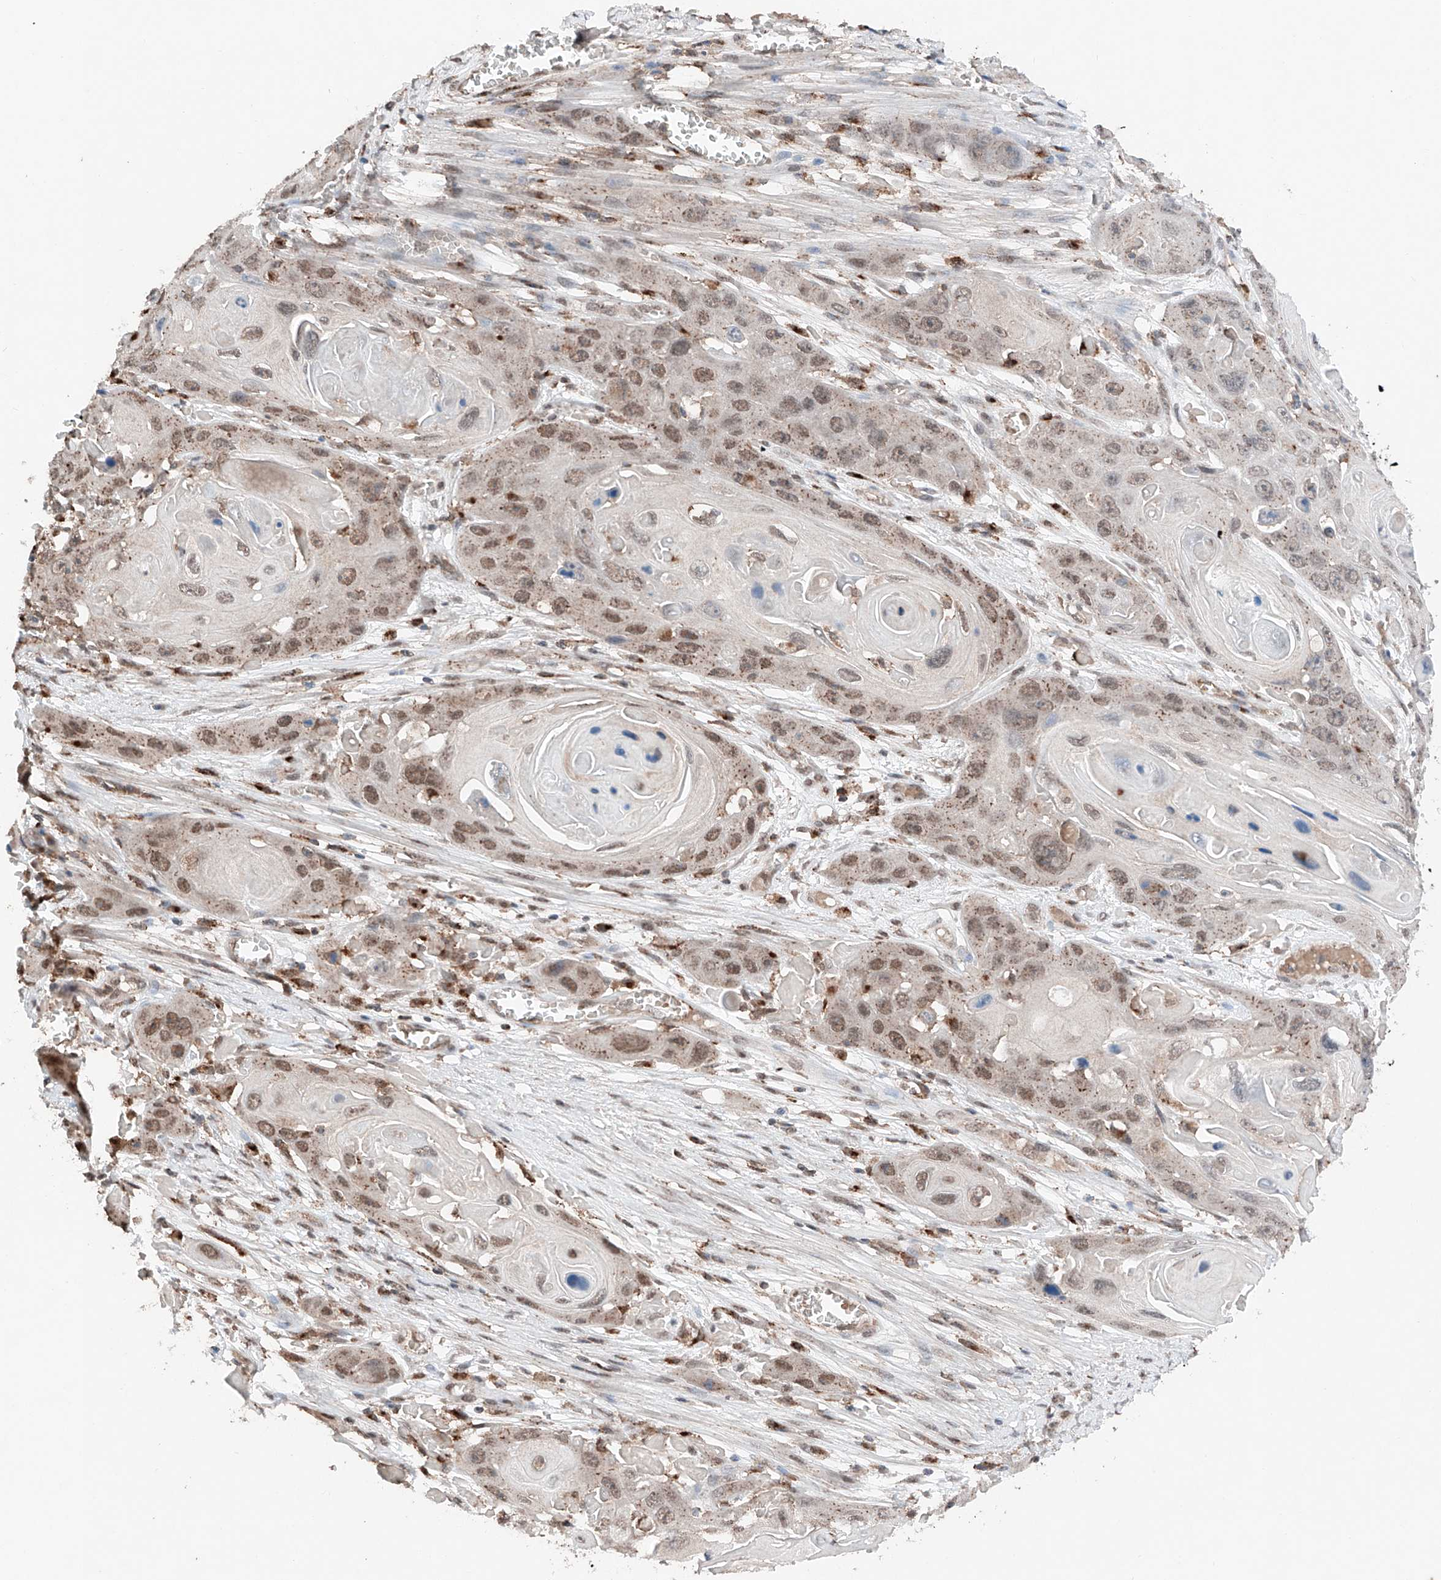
{"staining": {"intensity": "moderate", "quantity": ">75%", "location": "nuclear"}, "tissue": "skin cancer", "cell_type": "Tumor cells", "image_type": "cancer", "snomed": [{"axis": "morphology", "description": "Squamous cell carcinoma, NOS"}, {"axis": "topography", "description": "Skin"}], "caption": "Immunohistochemistry (IHC) image of skin cancer stained for a protein (brown), which reveals medium levels of moderate nuclear positivity in about >75% of tumor cells.", "gene": "TBX4", "patient": {"sex": "male", "age": 55}}